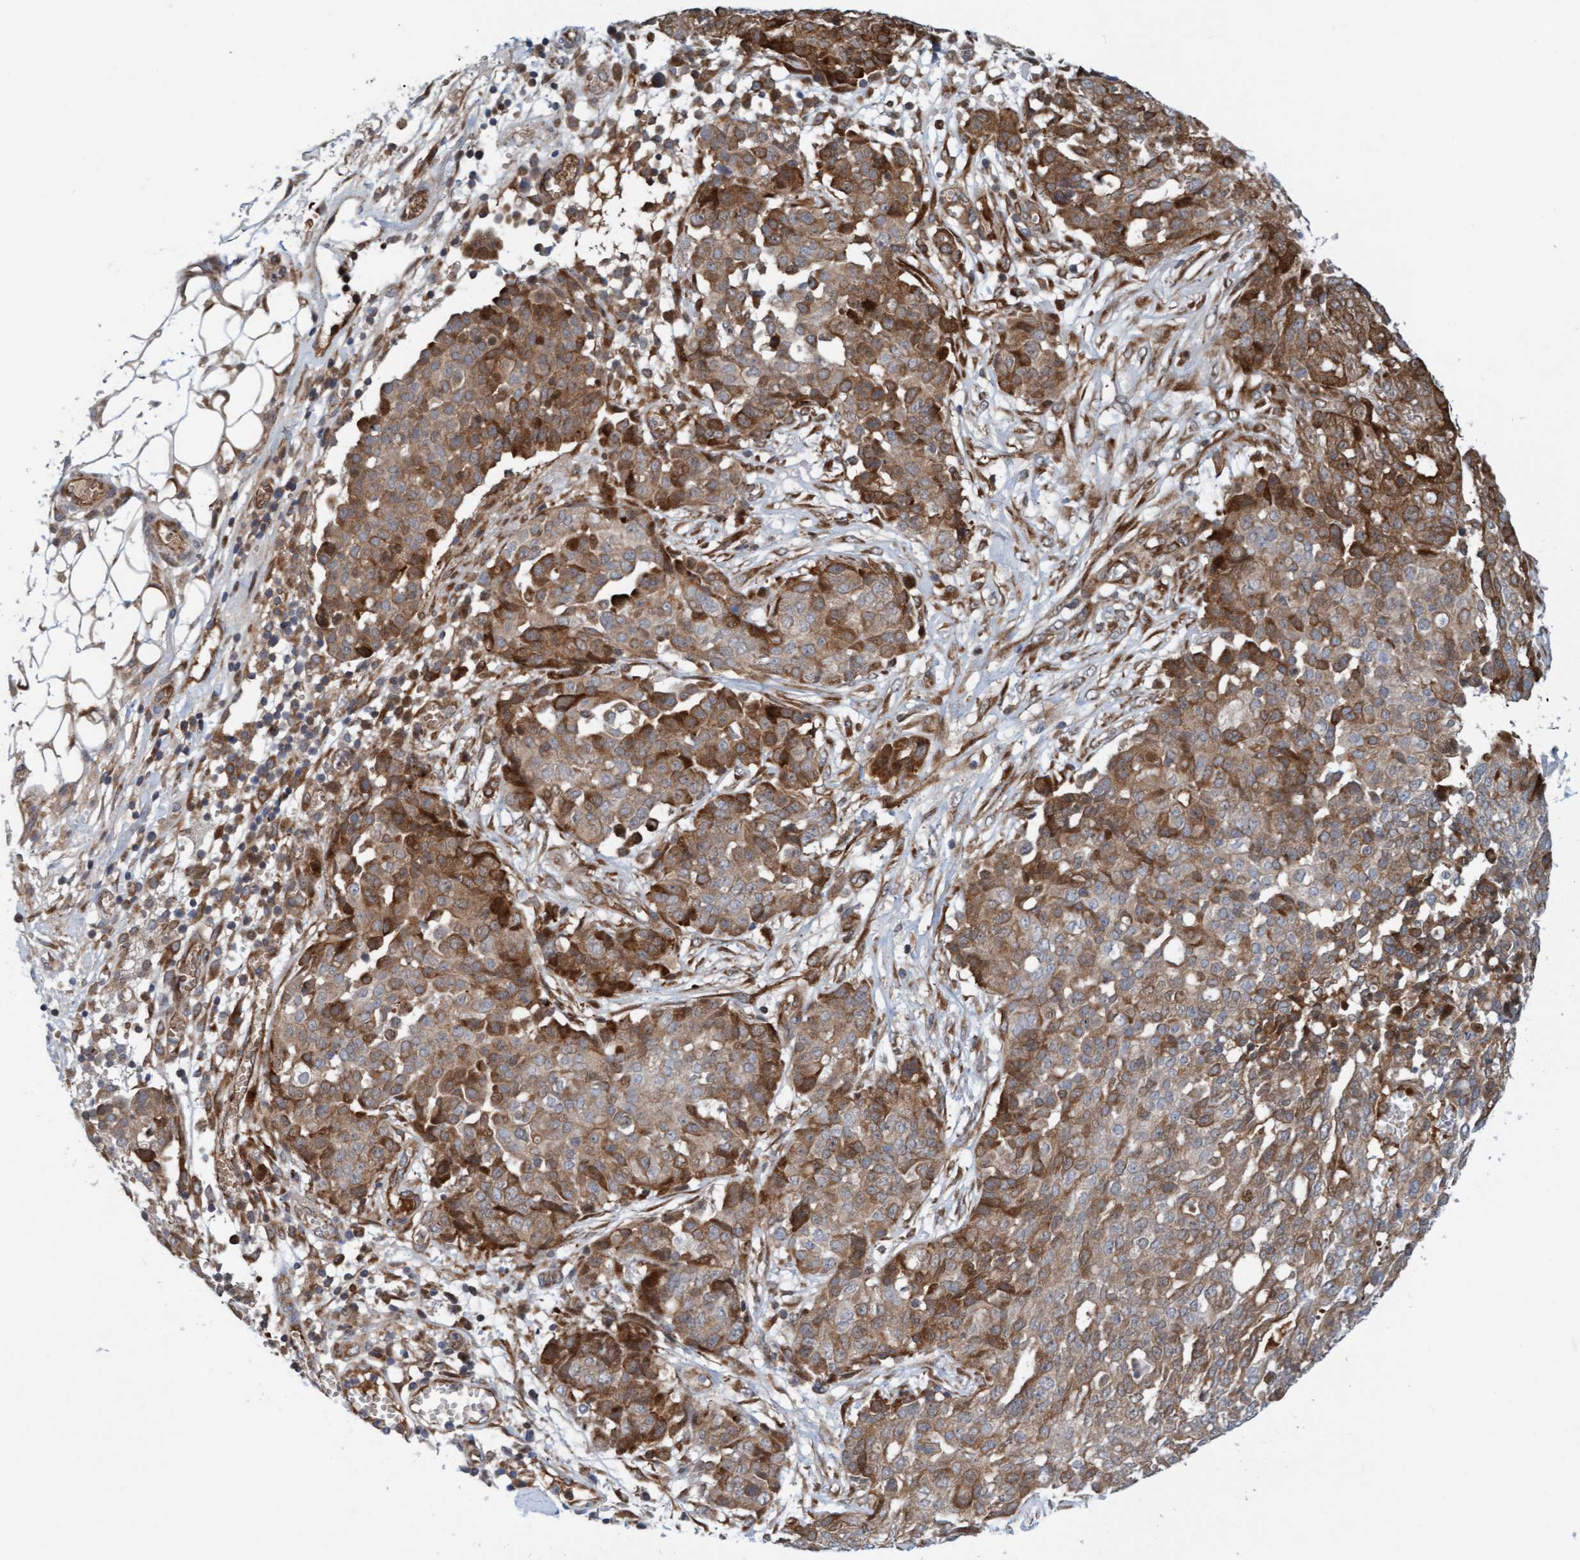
{"staining": {"intensity": "moderate", "quantity": ">75%", "location": "cytoplasmic/membranous"}, "tissue": "ovarian cancer", "cell_type": "Tumor cells", "image_type": "cancer", "snomed": [{"axis": "morphology", "description": "Cystadenocarcinoma, serous, NOS"}, {"axis": "topography", "description": "Soft tissue"}, {"axis": "topography", "description": "Ovary"}], "caption": "Protein positivity by IHC exhibits moderate cytoplasmic/membranous positivity in approximately >75% of tumor cells in ovarian serous cystadenocarcinoma.", "gene": "EIF4EBP1", "patient": {"sex": "female", "age": 57}}